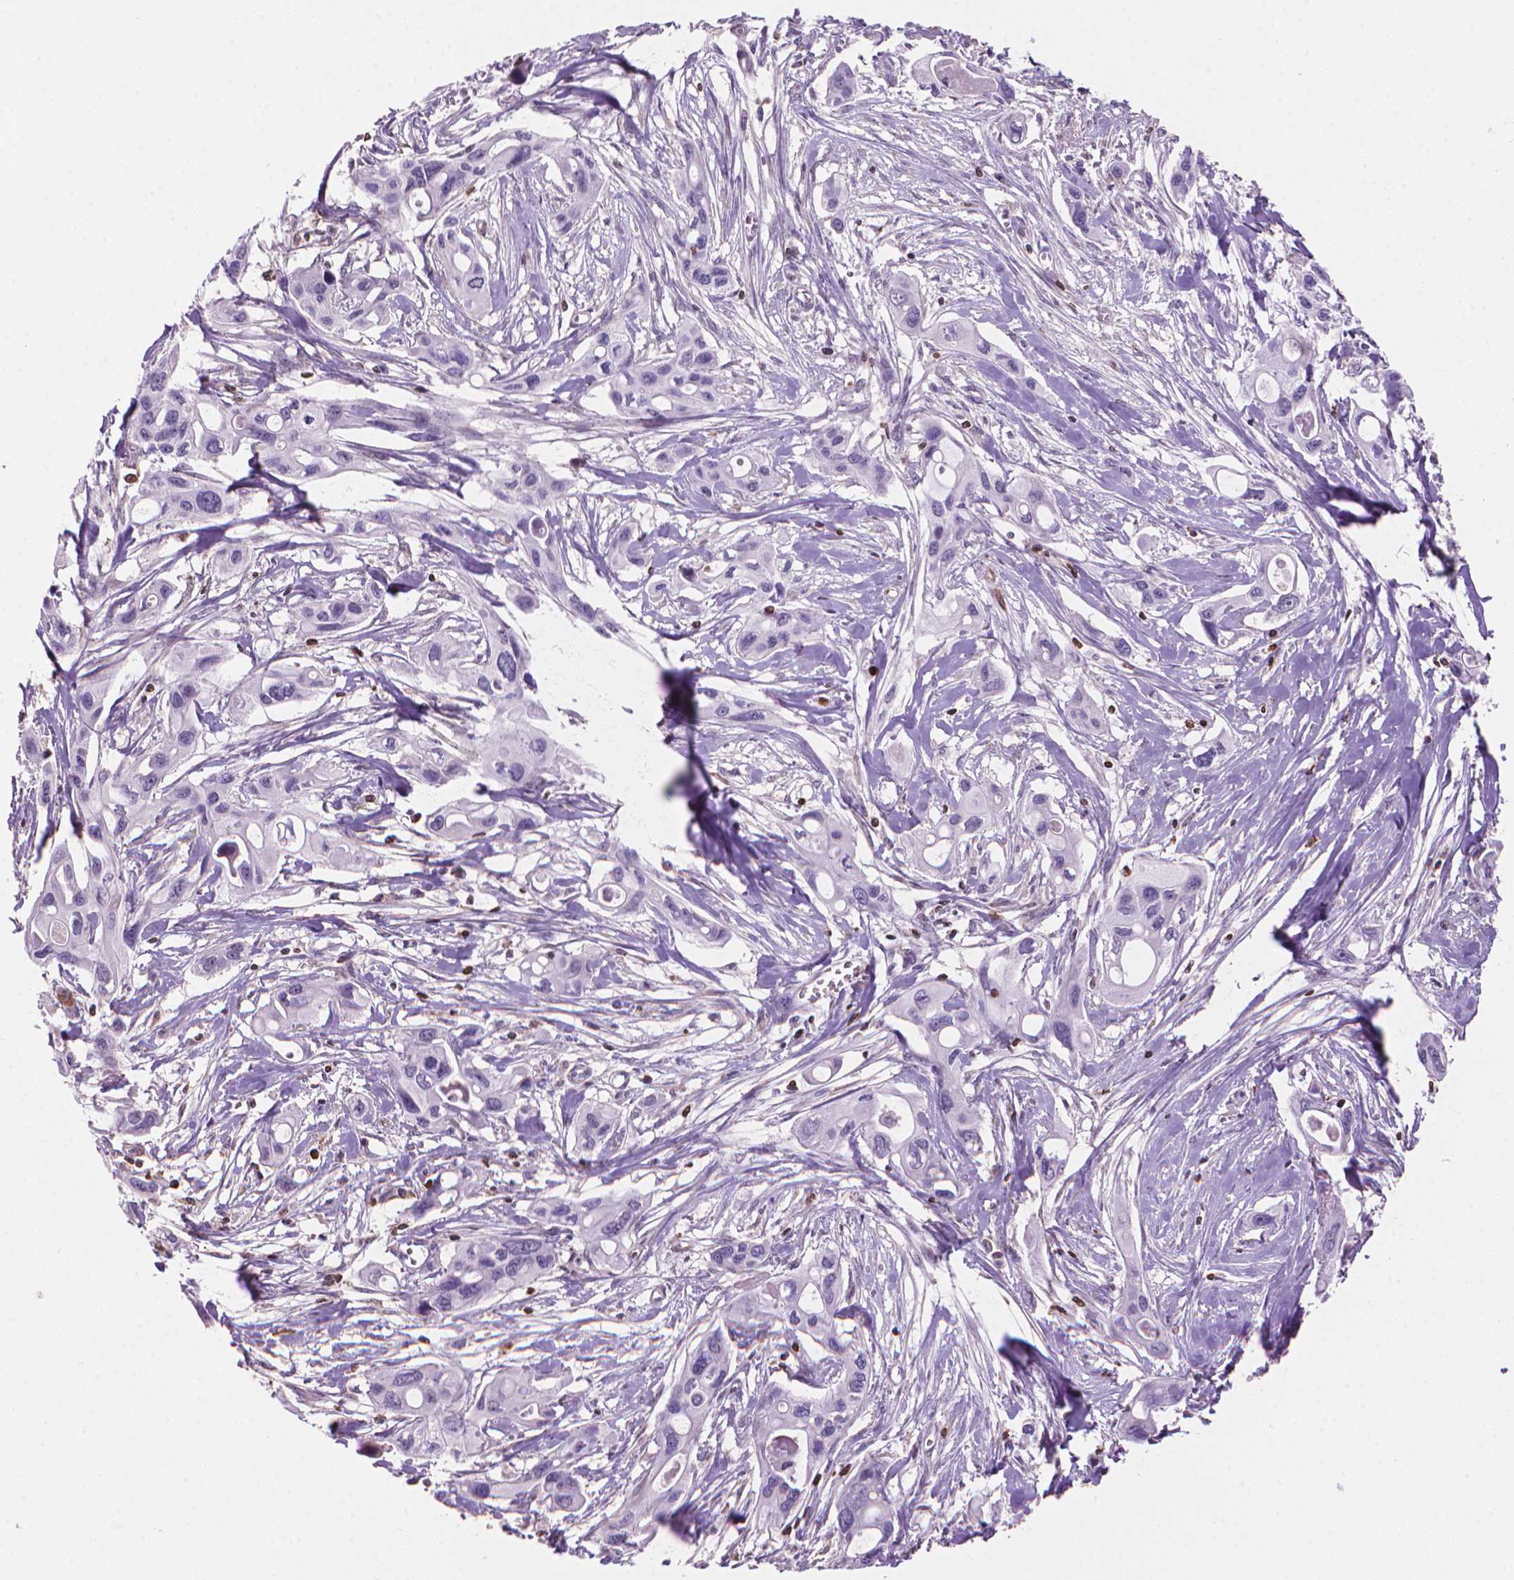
{"staining": {"intensity": "moderate", "quantity": "25%-75%", "location": "cytoplasmic/membranous"}, "tissue": "pancreatic cancer", "cell_type": "Tumor cells", "image_type": "cancer", "snomed": [{"axis": "morphology", "description": "Adenocarcinoma, NOS"}, {"axis": "topography", "description": "Pancreas"}], "caption": "Human pancreatic adenocarcinoma stained with a brown dye shows moderate cytoplasmic/membranous positive staining in about 25%-75% of tumor cells.", "gene": "BCL2", "patient": {"sex": "male", "age": 60}}